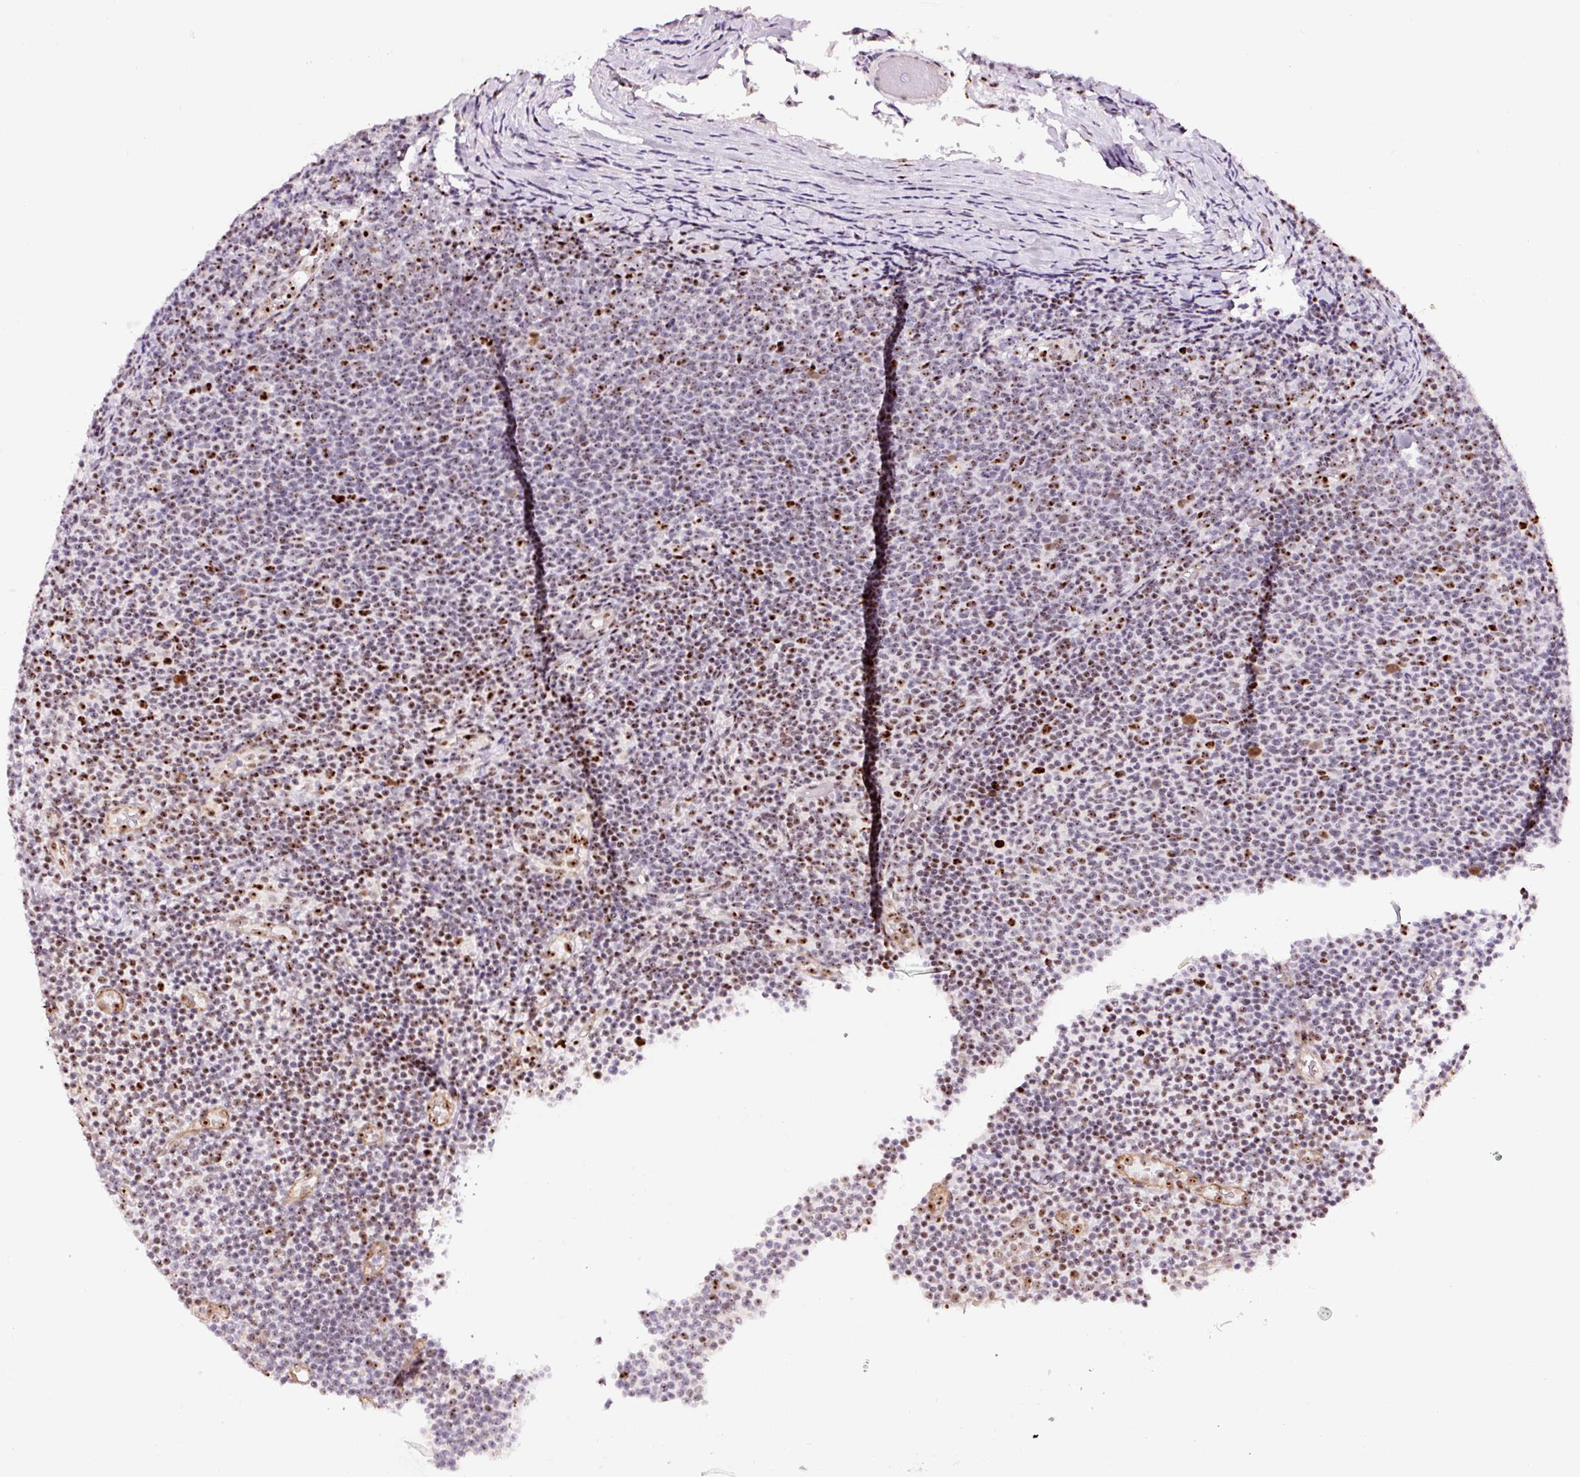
{"staining": {"intensity": "strong", "quantity": "25%-75%", "location": "nuclear"}, "tissue": "lymphoma", "cell_type": "Tumor cells", "image_type": "cancer", "snomed": [{"axis": "morphology", "description": "Malignant lymphoma, non-Hodgkin's type, Low grade"}, {"axis": "topography", "description": "Lymph node"}], "caption": "Malignant lymphoma, non-Hodgkin's type (low-grade) stained with a protein marker exhibits strong staining in tumor cells.", "gene": "GNL3", "patient": {"sex": "male", "age": 66}}